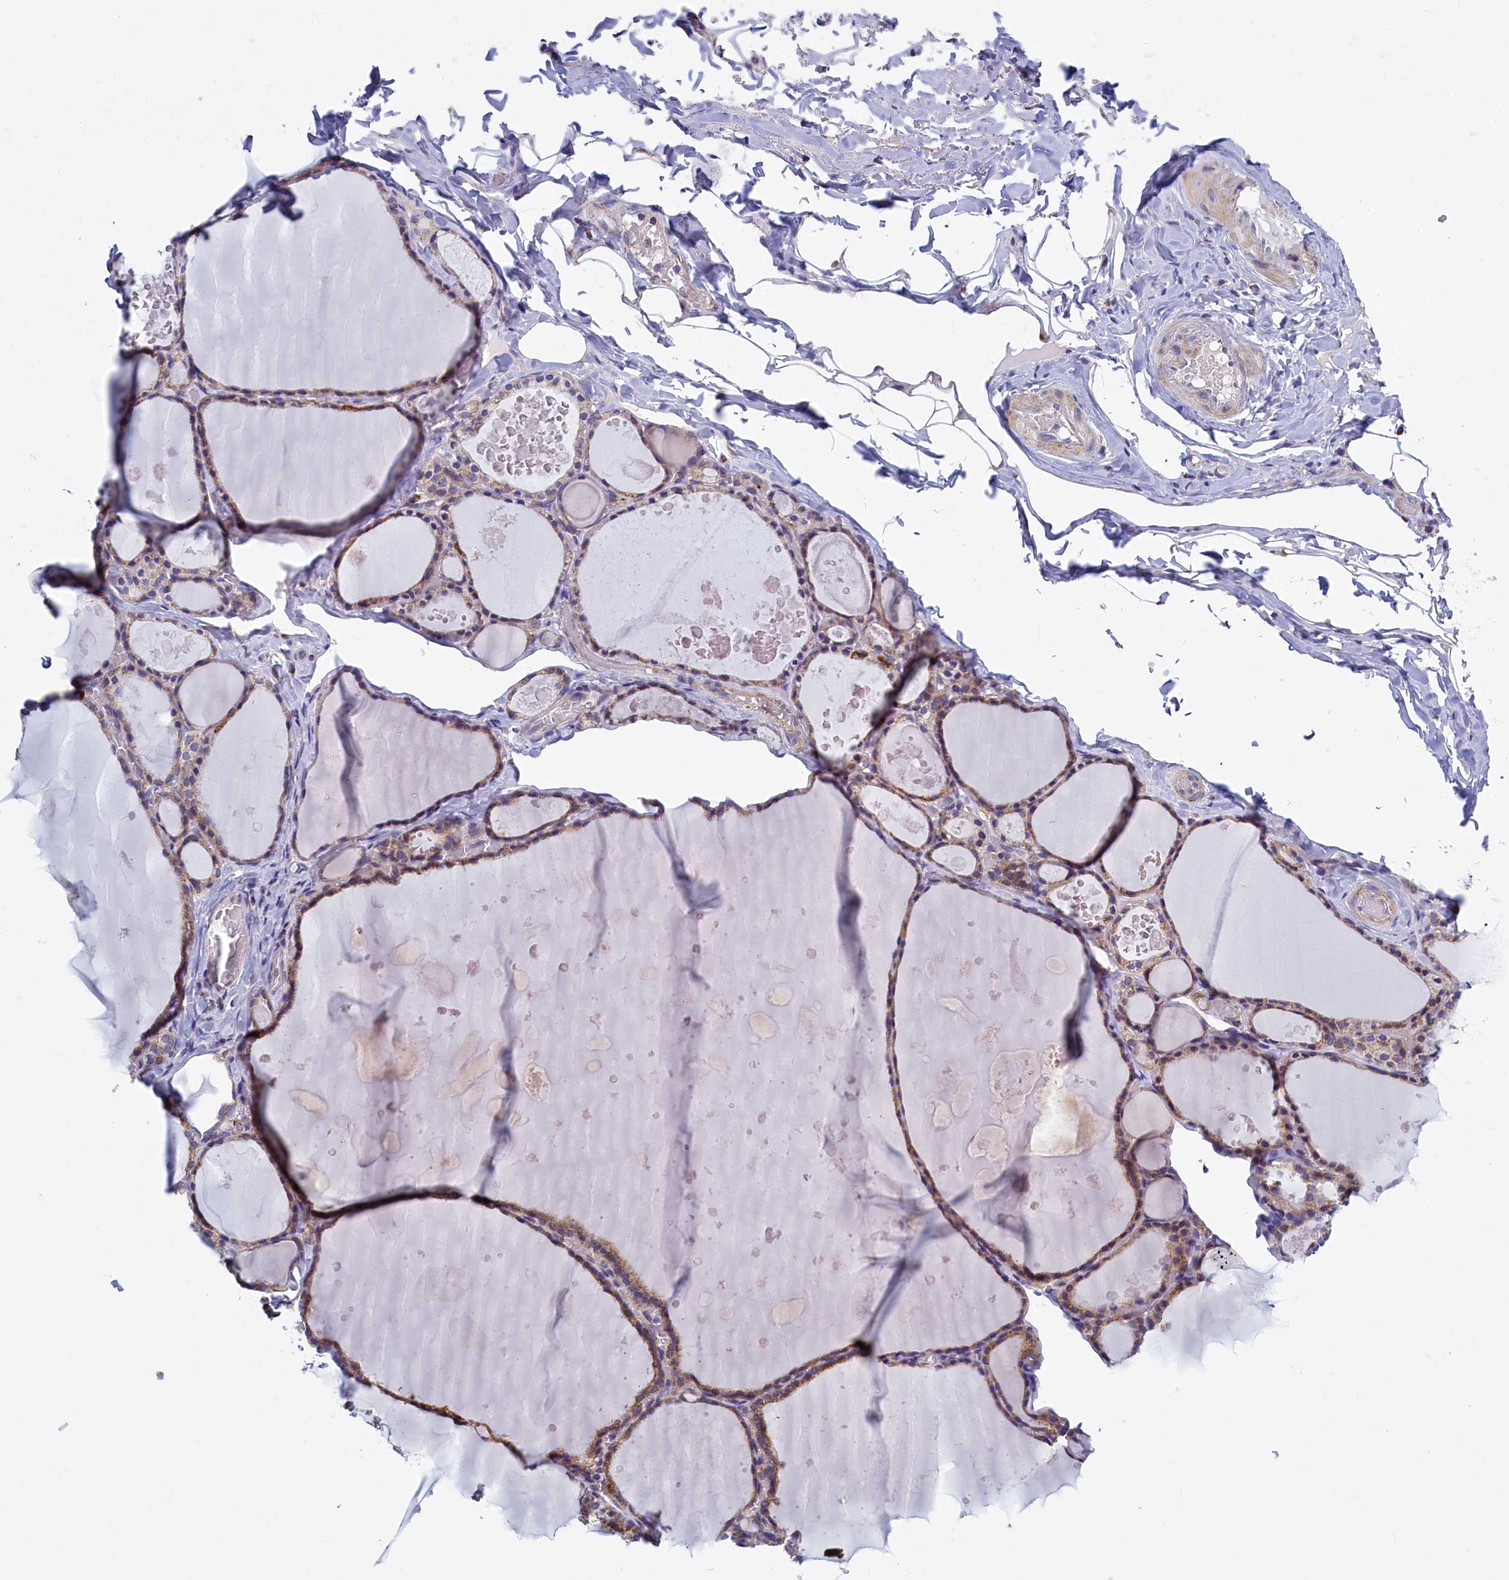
{"staining": {"intensity": "moderate", "quantity": ">75%", "location": "cytoplasmic/membranous"}, "tissue": "thyroid gland", "cell_type": "Glandular cells", "image_type": "normal", "snomed": [{"axis": "morphology", "description": "Normal tissue, NOS"}, {"axis": "topography", "description": "Thyroid gland"}], "caption": "Benign thyroid gland displays moderate cytoplasmic/membranous positivity in approximately >75% of glandular cells (DAB (3,3'-diaminobenzidine) = brown stain, brightfield microscopy at high magnification)..", "gene": "IFT122", "patient": {"sex": "male", "age": 56}}